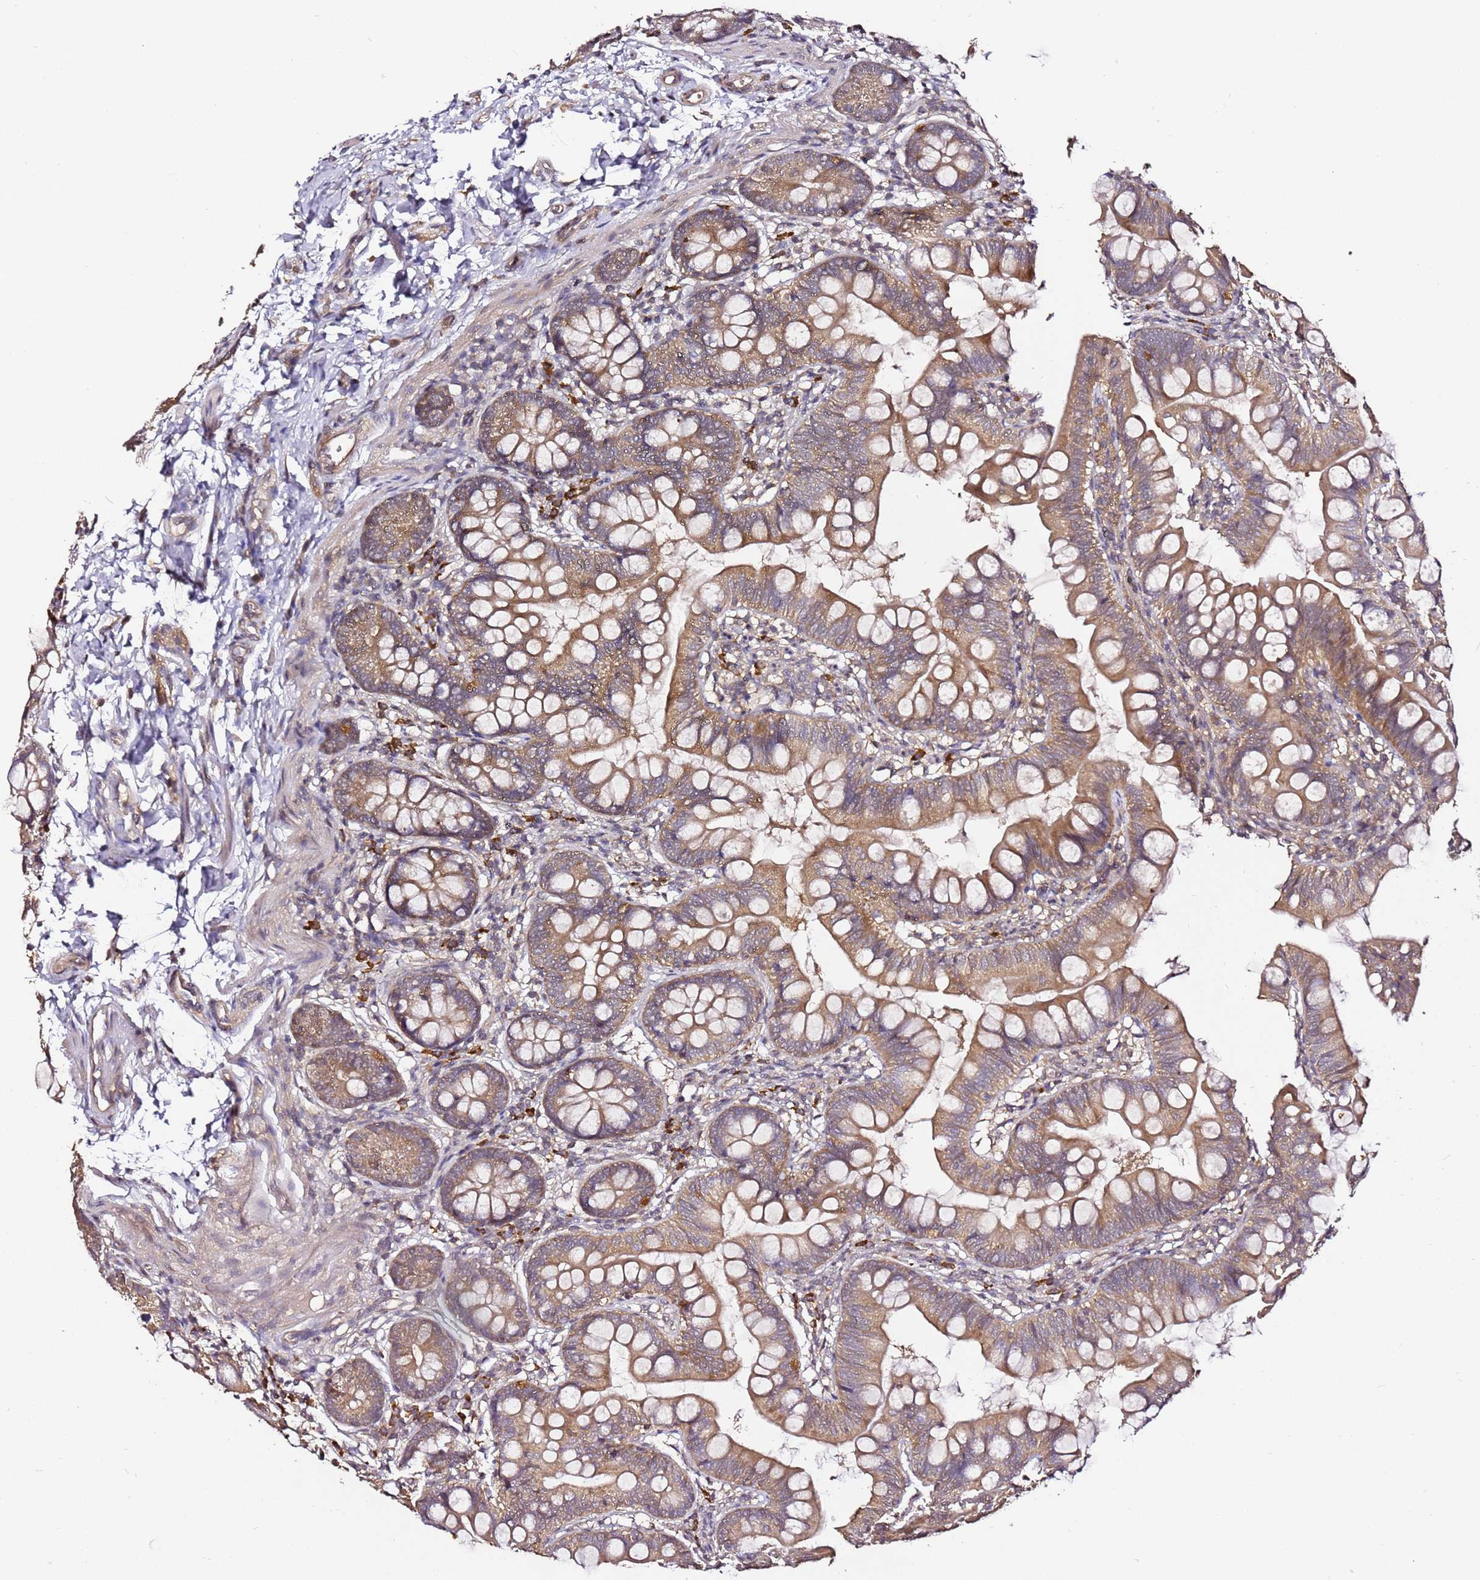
{"staining": {"intensity": "moderate", "quantity": ">75%", "location": "cytoplasmic/membranous"}, "tissue": "small intestine", "cell_type": "Glandular cells", "image_type": "normal", "snomed": [{"axis": "morphology", "description": "Normal tissue, NOS"}, {"axis": "topography", "description": "Small intestine"}], "caption": "DAB (3,3'-diaminobenzidine) immunohistochemical staining of normal small intestine shows moderate cytoplasmic/membranous protein positivity in approximately >75% of glandular cells.", "gene": "C6orf136", "patient": {"sex": "male", "age": 7}}